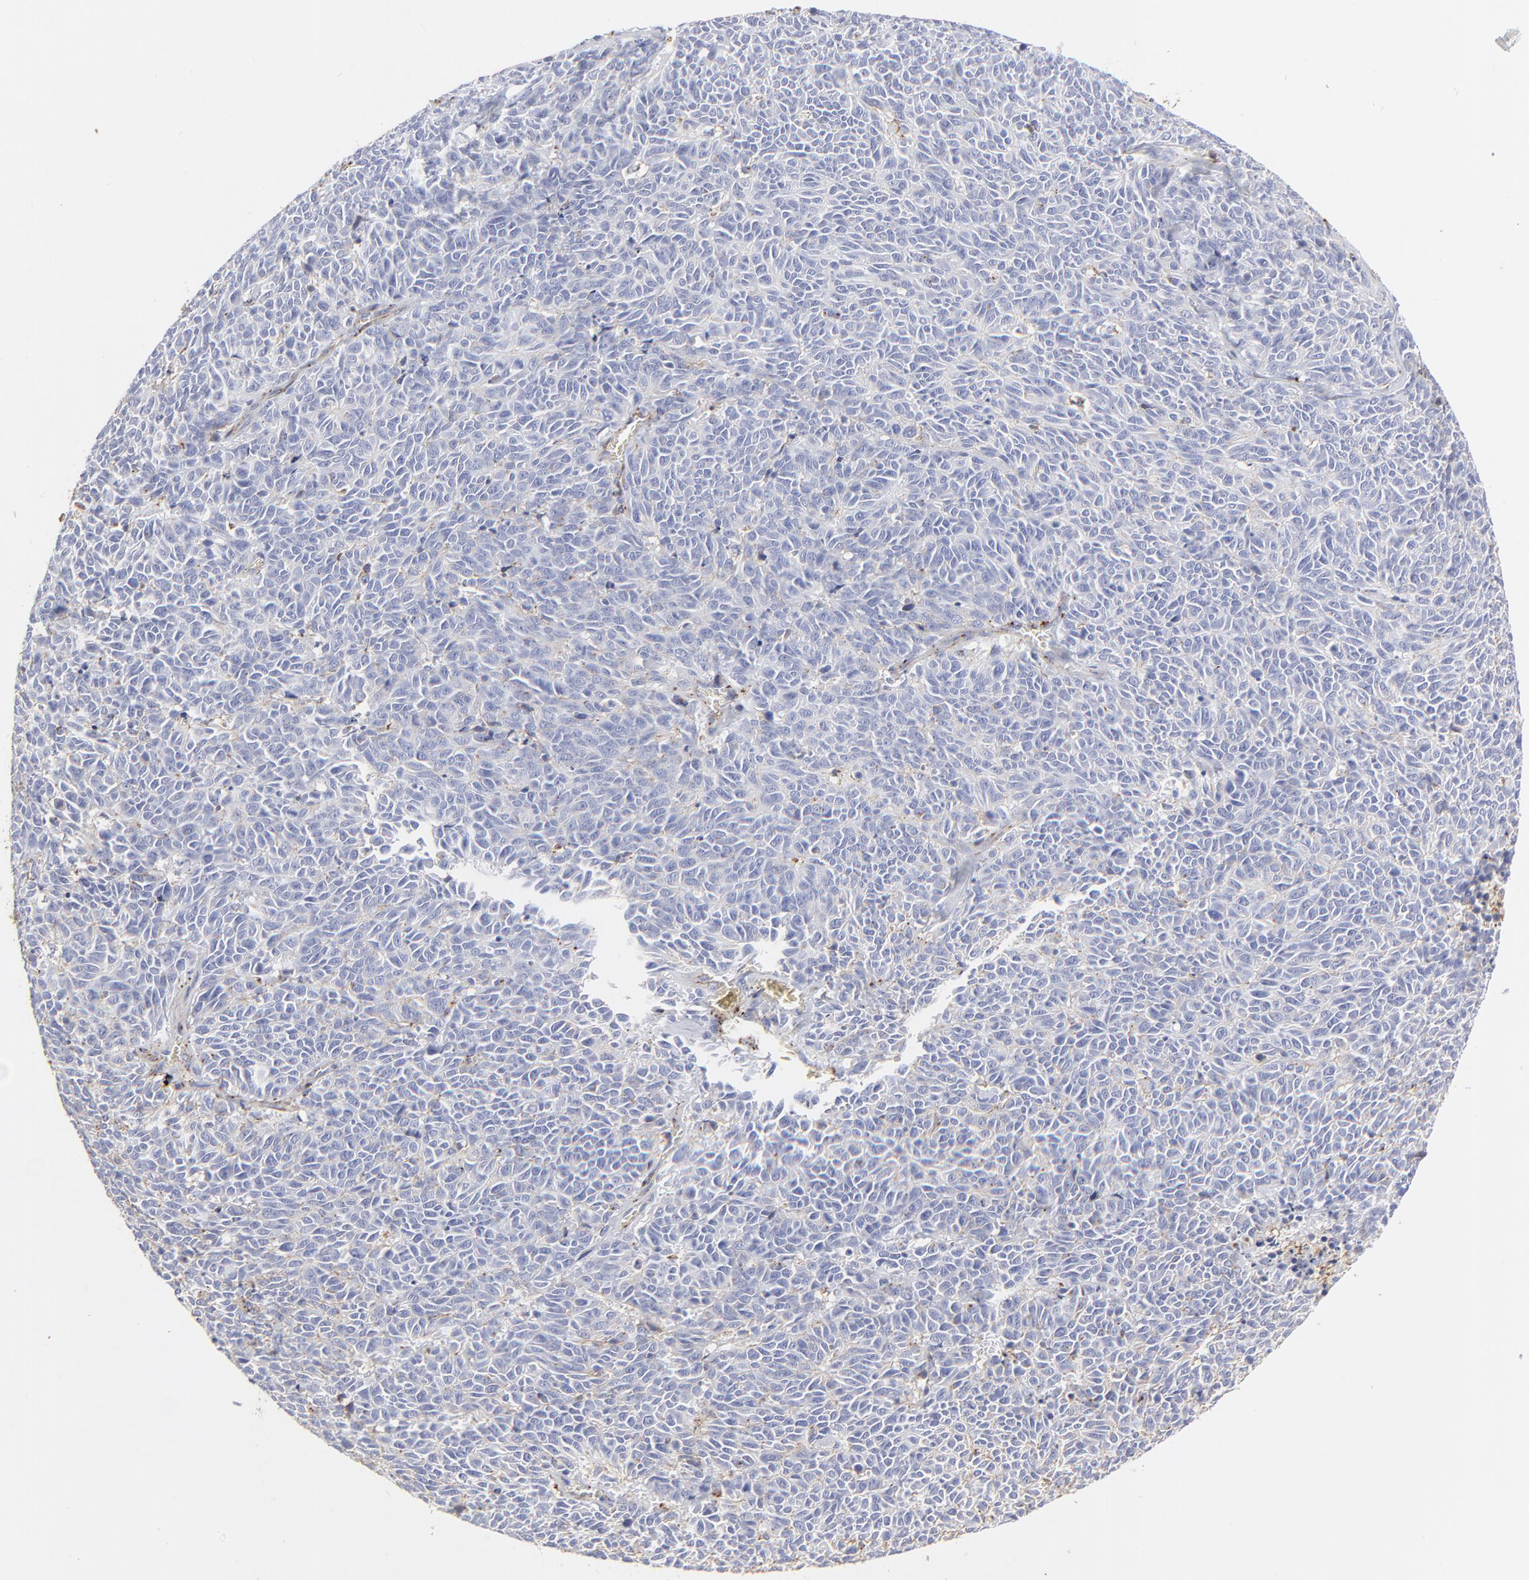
{"staining": {"intensity": "negative", "quantity": "none", "location": "none"}, "tissue": "lung cancer", "cell_type": "Tumor cells", "image_type": "cancer", "snomed": [{"axis": "morphology", "description": "Neoplasm, malignant, NOS"}, {"axis": "topography", "description": "Lung"}], "caption": "Human lung cancer (malignant neoplasm) stained for a protein using IHC exhibits no expression in tumor cells.", "gene": "ANXA6", "patient": {"sex": "female", "age": 58}}